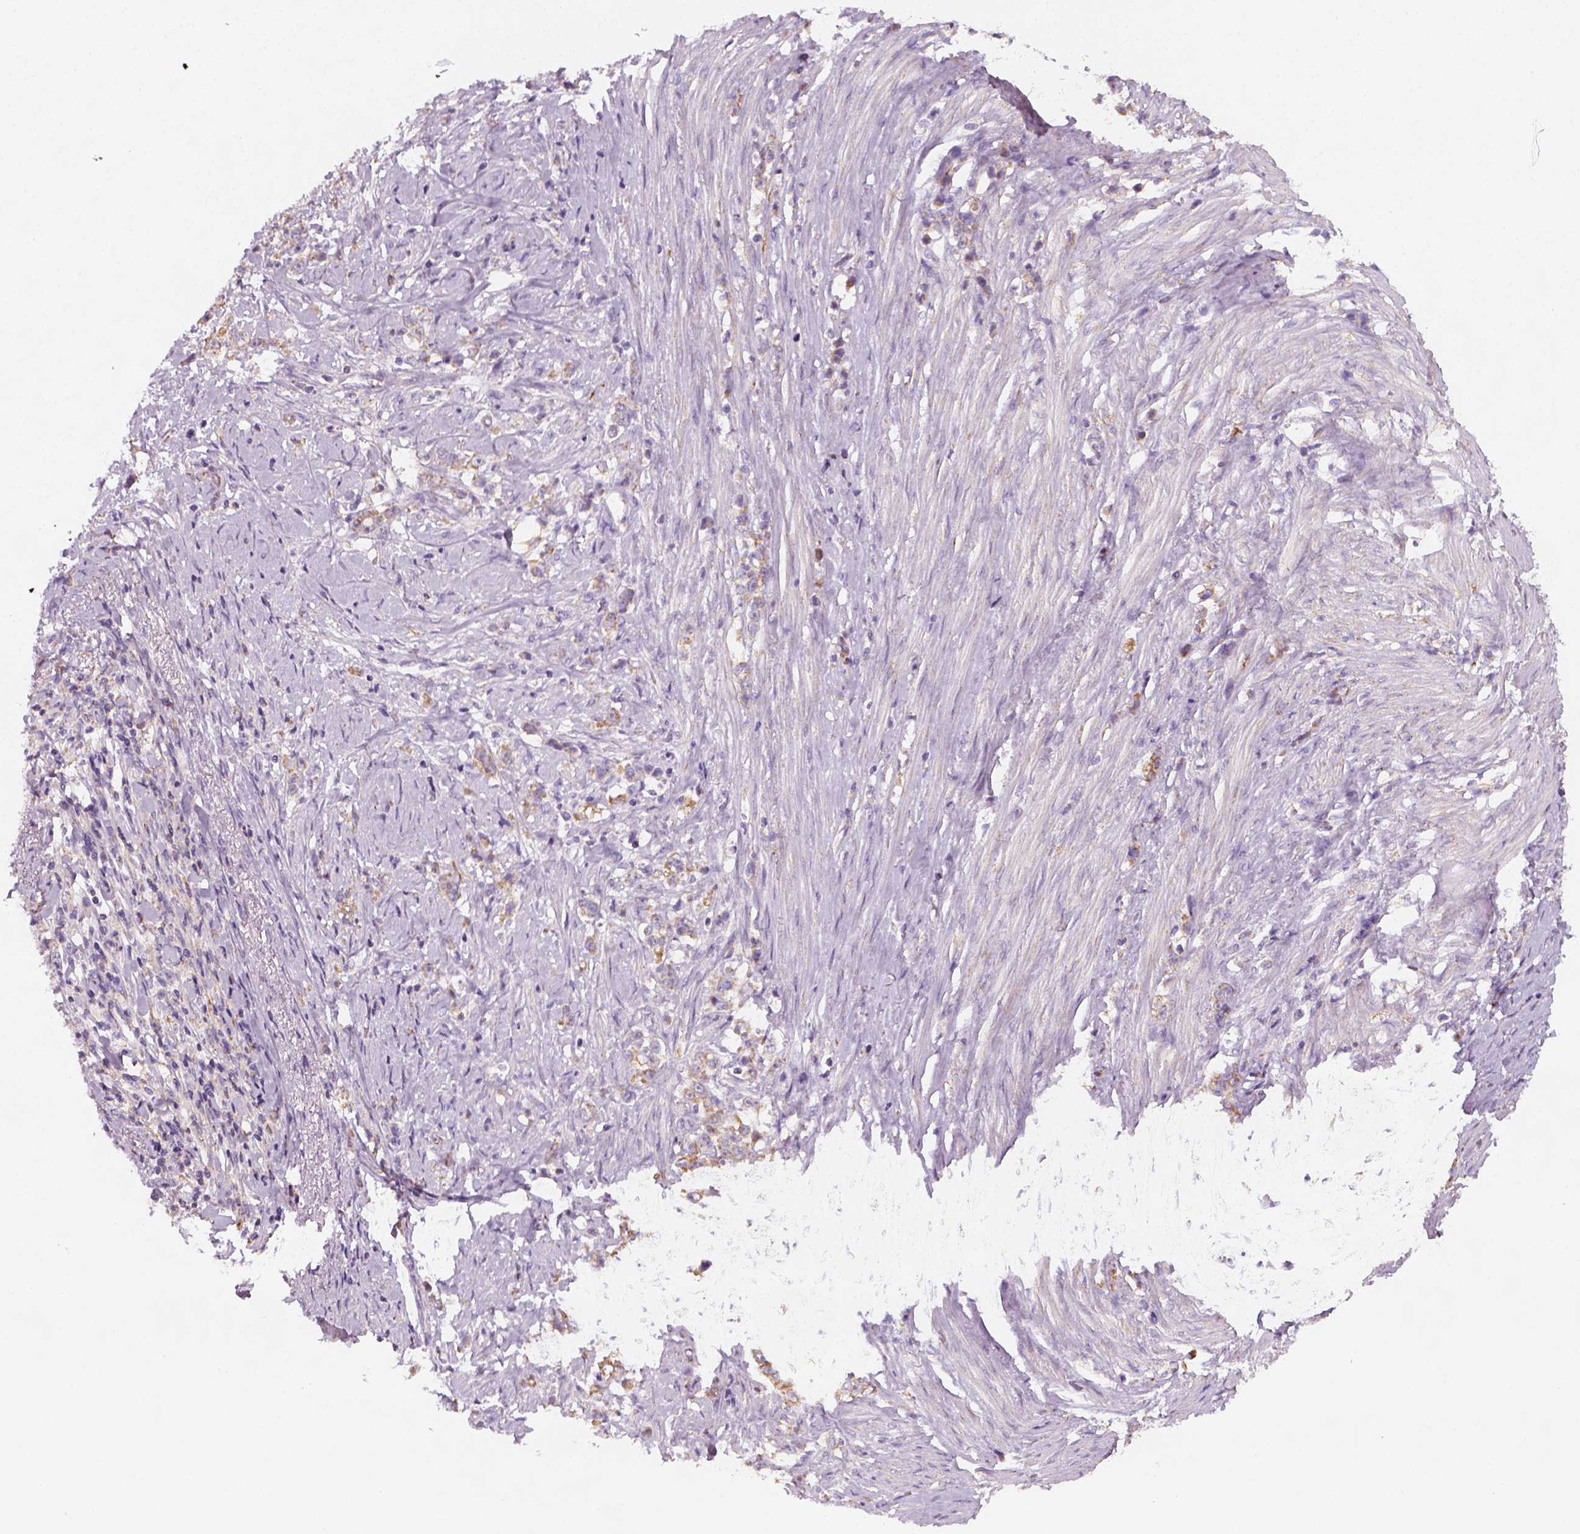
{"staining": {"intensity": "weak", "quantity": "25%-75%", "location": "cytoplasmic/membranous"}, "tissue": "stomach cancer", "cell_type": "Tumor cells", "image_type": "cancer", "snomed": [{"axis": "morphology", "description": "Adenocarcinoma, NOS"}, {"axis": "topography", "description": "Stomach, lower"}], "caption": "Protein staining of stomach cancer tissue reveals weak cytoplasmic/membranous positivity in approximately 25%-75% of tumor cells. The protein is shown in brown color, while the nuclei are stained blue.", "gene": "AWAT2", "patient": {"sex": "male", "age": 88}}